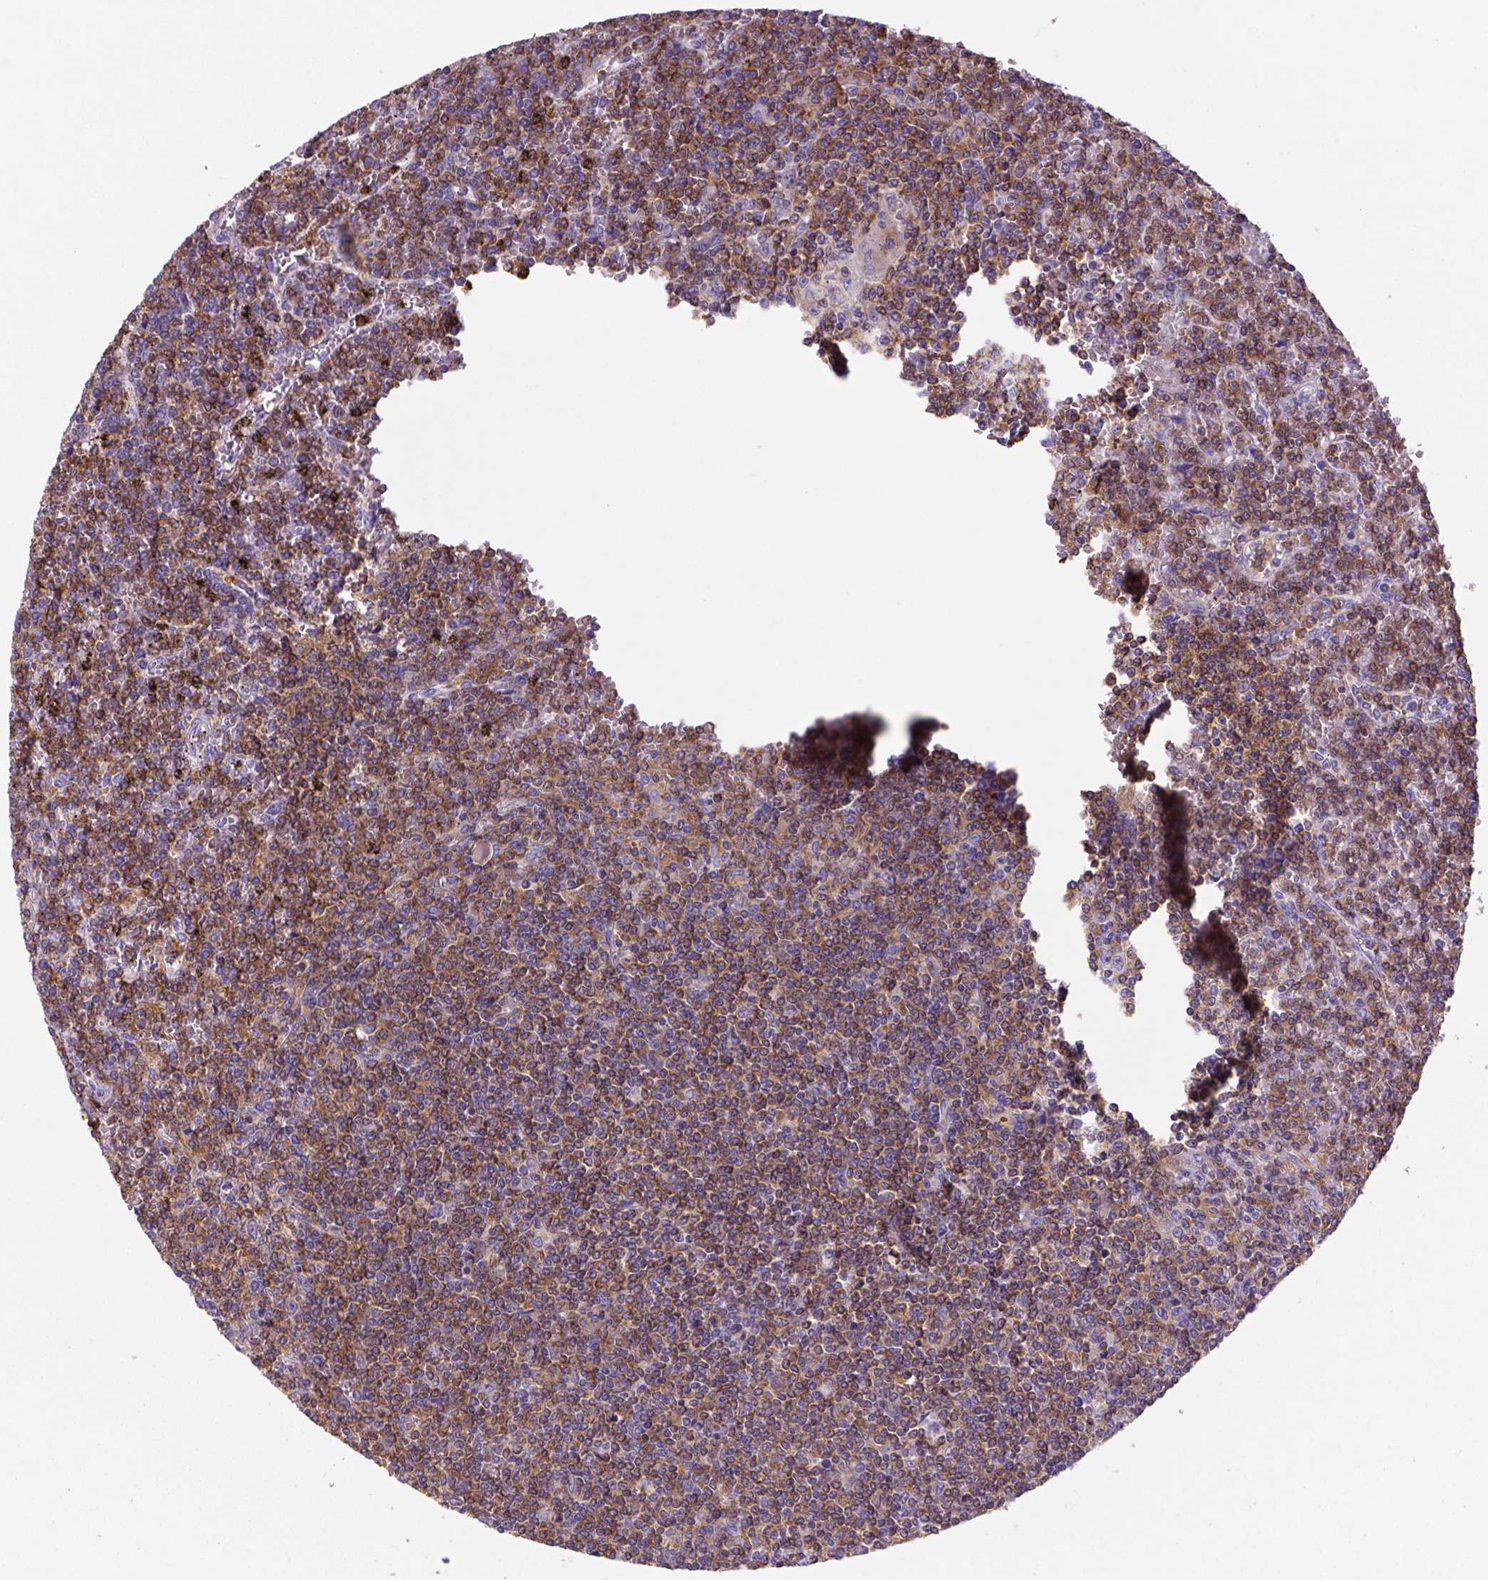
{"staining": {"intensity": "strong", "quantity": ">75%", "location": "cytoplasmic/membranous"}, "tissue": "lymphoma", "cell_type": "Tumor cells", "image_type": "cancer", "snomed": [{"axis": "morphology", "description": "Malignant lymphoma, non-Hodgkin's type, Low grade"}, {"axis": "topography", "description": "Spleen"}], "caption": "Strong cytoplasmic/membranous positivity for a protein is identified in about >75% of tumor cells of low-grade malignant lymphoma, non-Hodgkin's type using immunohistochemistry.", "gene": "INPP5D", "patient": {"sex": "female", "age": 19}}